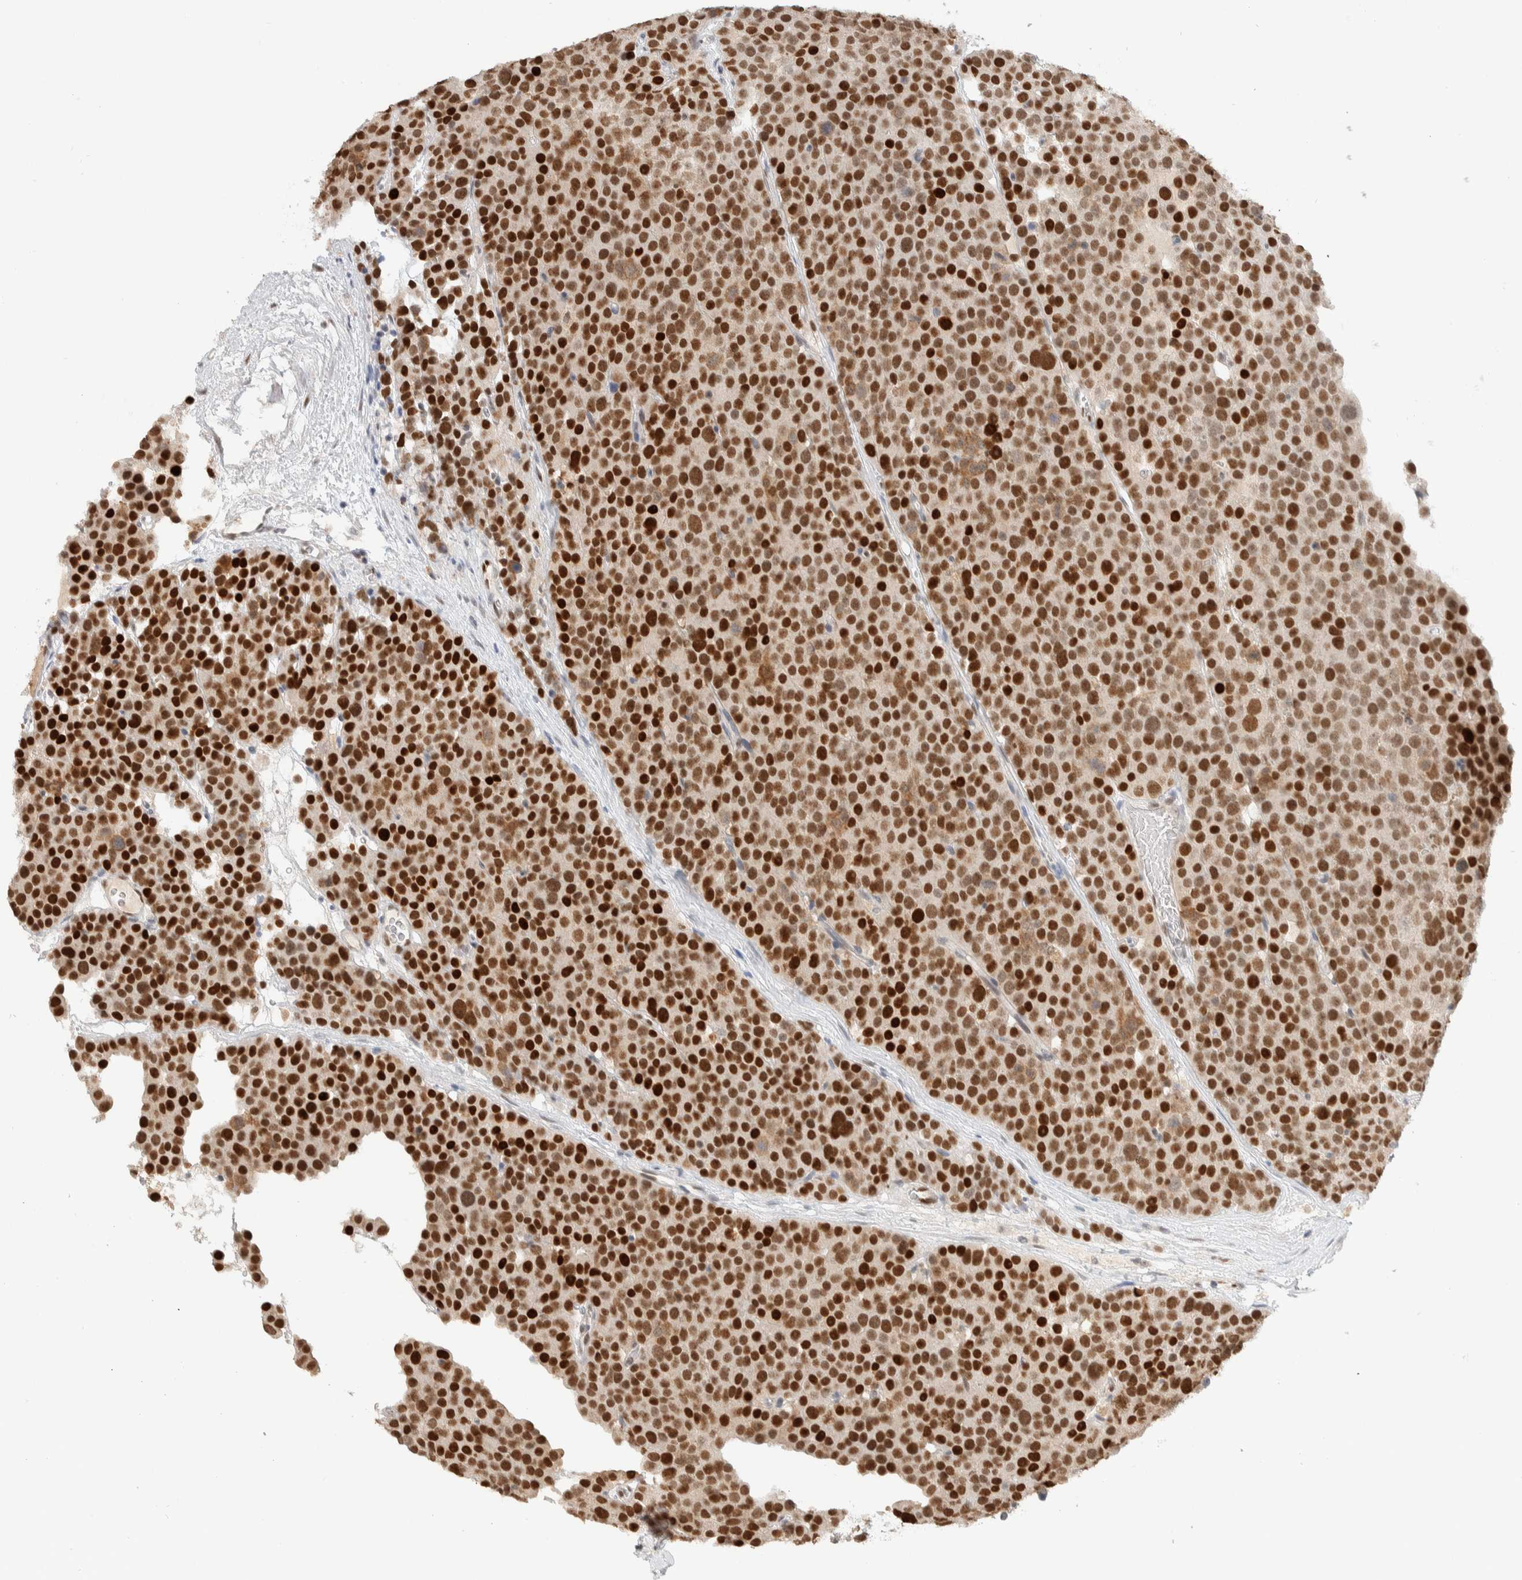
{"staining": {"intensity": "strong", "quantity": ">75%", "location": "nuclear"}, "tissue": "testis cancer", "cell_type": "Tumor cells", "image_type": "cancer", "snomed": [{"axis": "morphology", "description": "Seminoma, NOS"}, {"axis": "topography", "description": "Testis"}], "caption": "Human seminoma (testis) stained with a brown dye shows strong nuclear positive staining in approximately >75% of tumor cells.", "gene": "PUS7", "patient": {"sex": "male", "age": 71}}